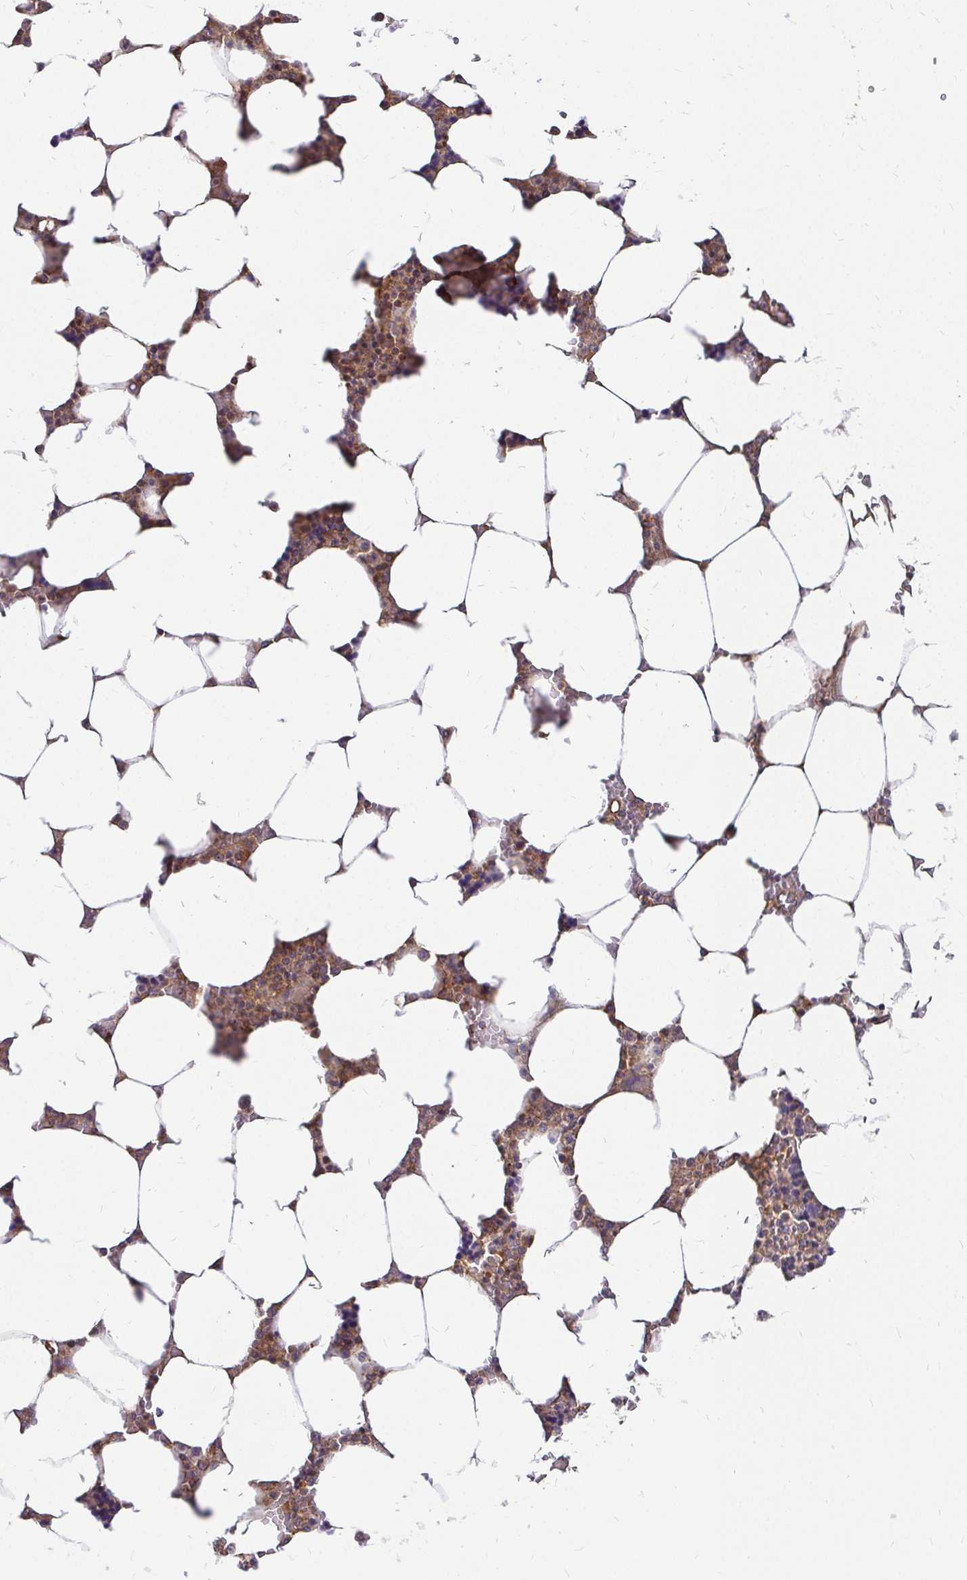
{"staining": {"intensity": "moderate", "quantity": "25%-75%", "location": "cytoplasmic/membranous"}, "tissue": "bone marrow", "cell_type": "Hematopoietic cells", "image_type": "normal", "snomed": [{"axis": "morphology", "description": "Normal tissue, NOS"}, {"axis": "topography", "description": "Bone marrow"}], "caption": "Hematopoietic cells reveal moderate cytoplasmic/membranous staining in approximately 25%-75% of cells in unremarkable bone marrow.", "gene": "KIF5B", "patient": {"sex": "male", "age": 64}}